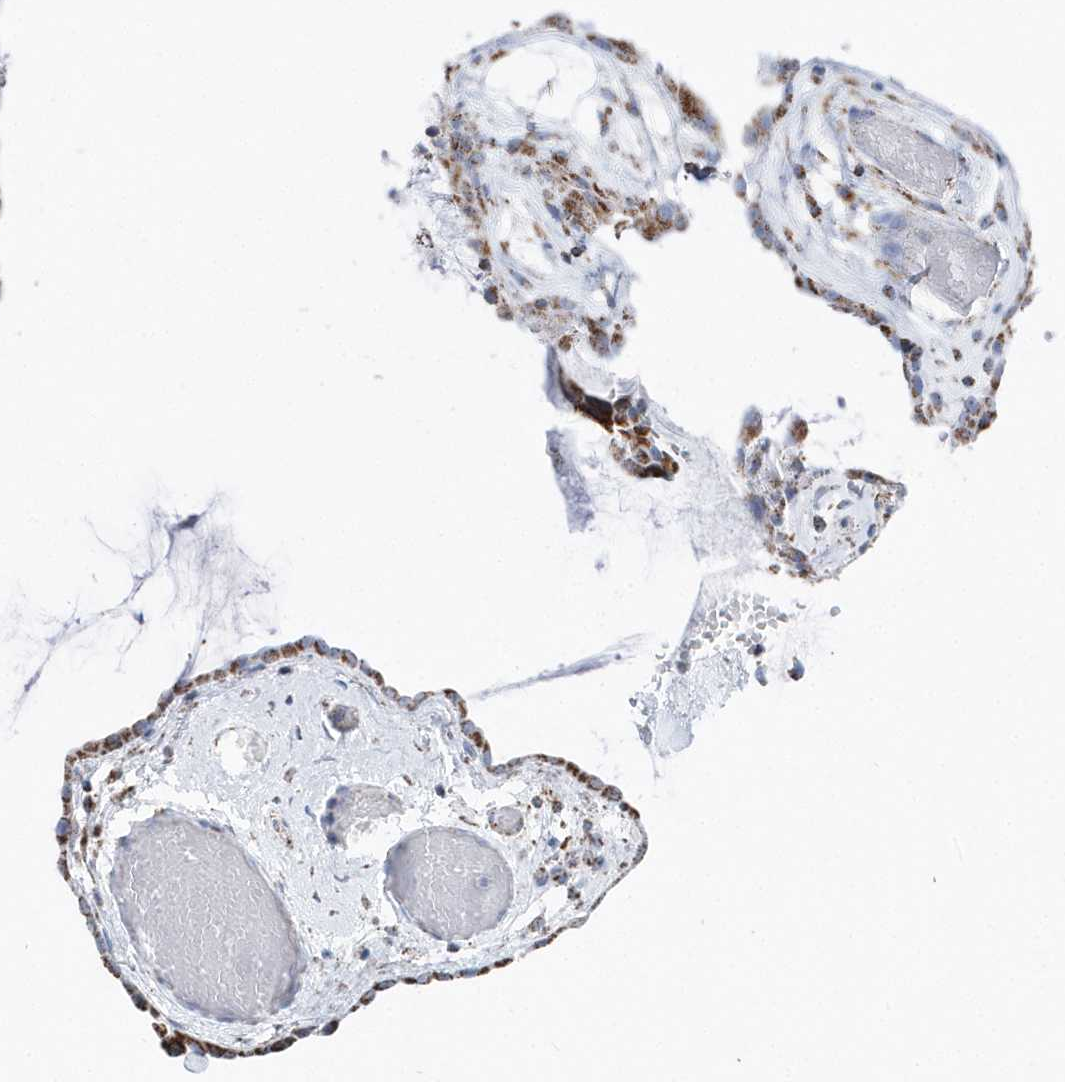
{"staining": {"intensity": "moderate", "quantity": ">75%", "location": "cytoplasmic/membranous"}, "tissue": "ovarian cancer", "cell_type": "Tumor cells", "image_type": "cancer", "snomed": [{"axis": "morphology", "description": "Cystadenocarcinoma, mucinous, NOS"}, {"axis": "topography", "description": "Ovary"}], "caption": "Immunohistochemical staining of human mucinous cystadenocarcinoma (ovarian) shows medium levels of moderate cytoplasmic/membranous expression in about >75% of tumor cells.", "gene": "TMCO6", "patient": {"sex": "female", "age": 39}}